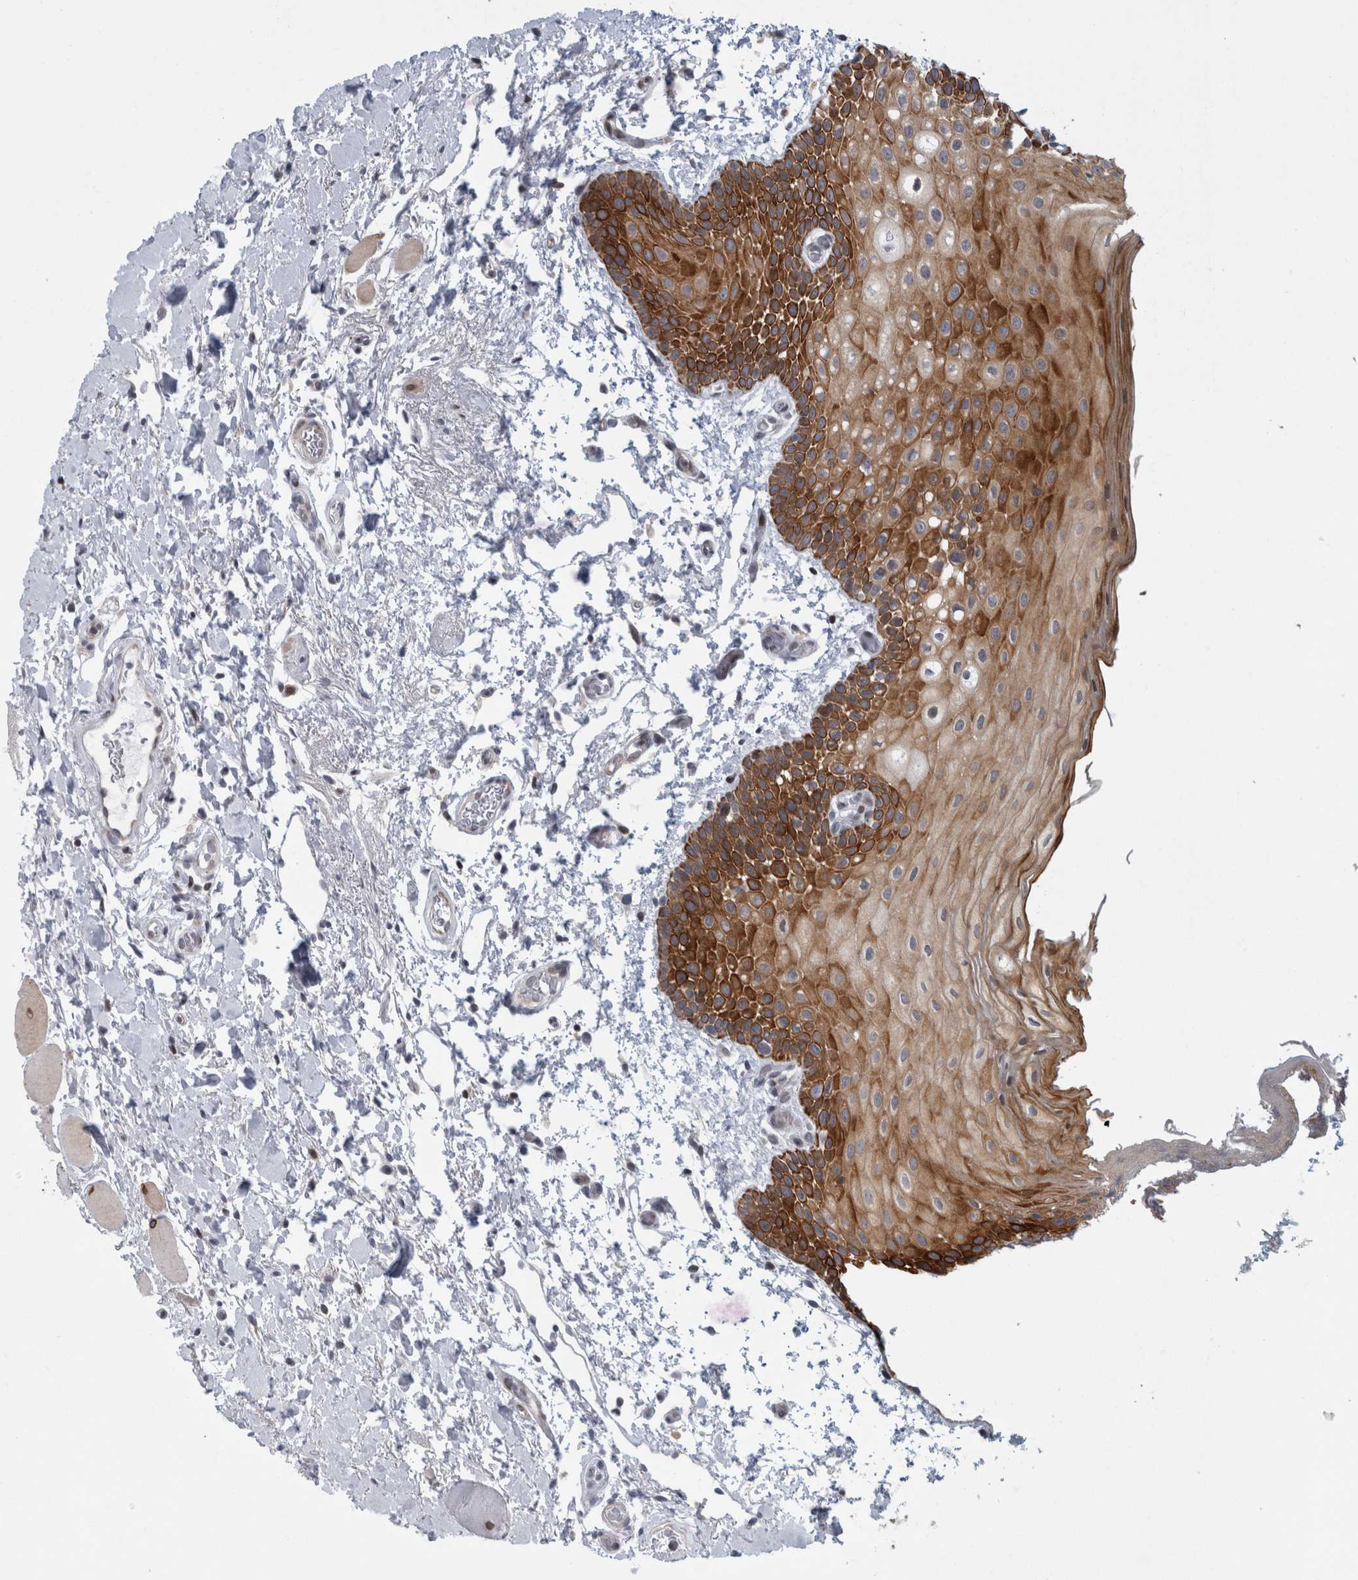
{"staining": {"intensity": "strong", "quantity": ">75%", "location": "cytoplasmic/membranous"}, "tissue": "oral mucosa", "cell_type": "Squamous epithelial cells", "image_type": "normal", "snomed": [{"axis": "morphology", "description": "Normal tissue, NOS"}, {"axis": "topography", "description": "Oral tissue"}], "caption": "High-power microscopy captured an IHC micrograph of normal oral mucosa, revealing strong cytoplasmic/membranous staining in approximately >75% of squamous epithelial cells.", "gene": "UTP25", "patient": {"sex": "male", "age": 62}}